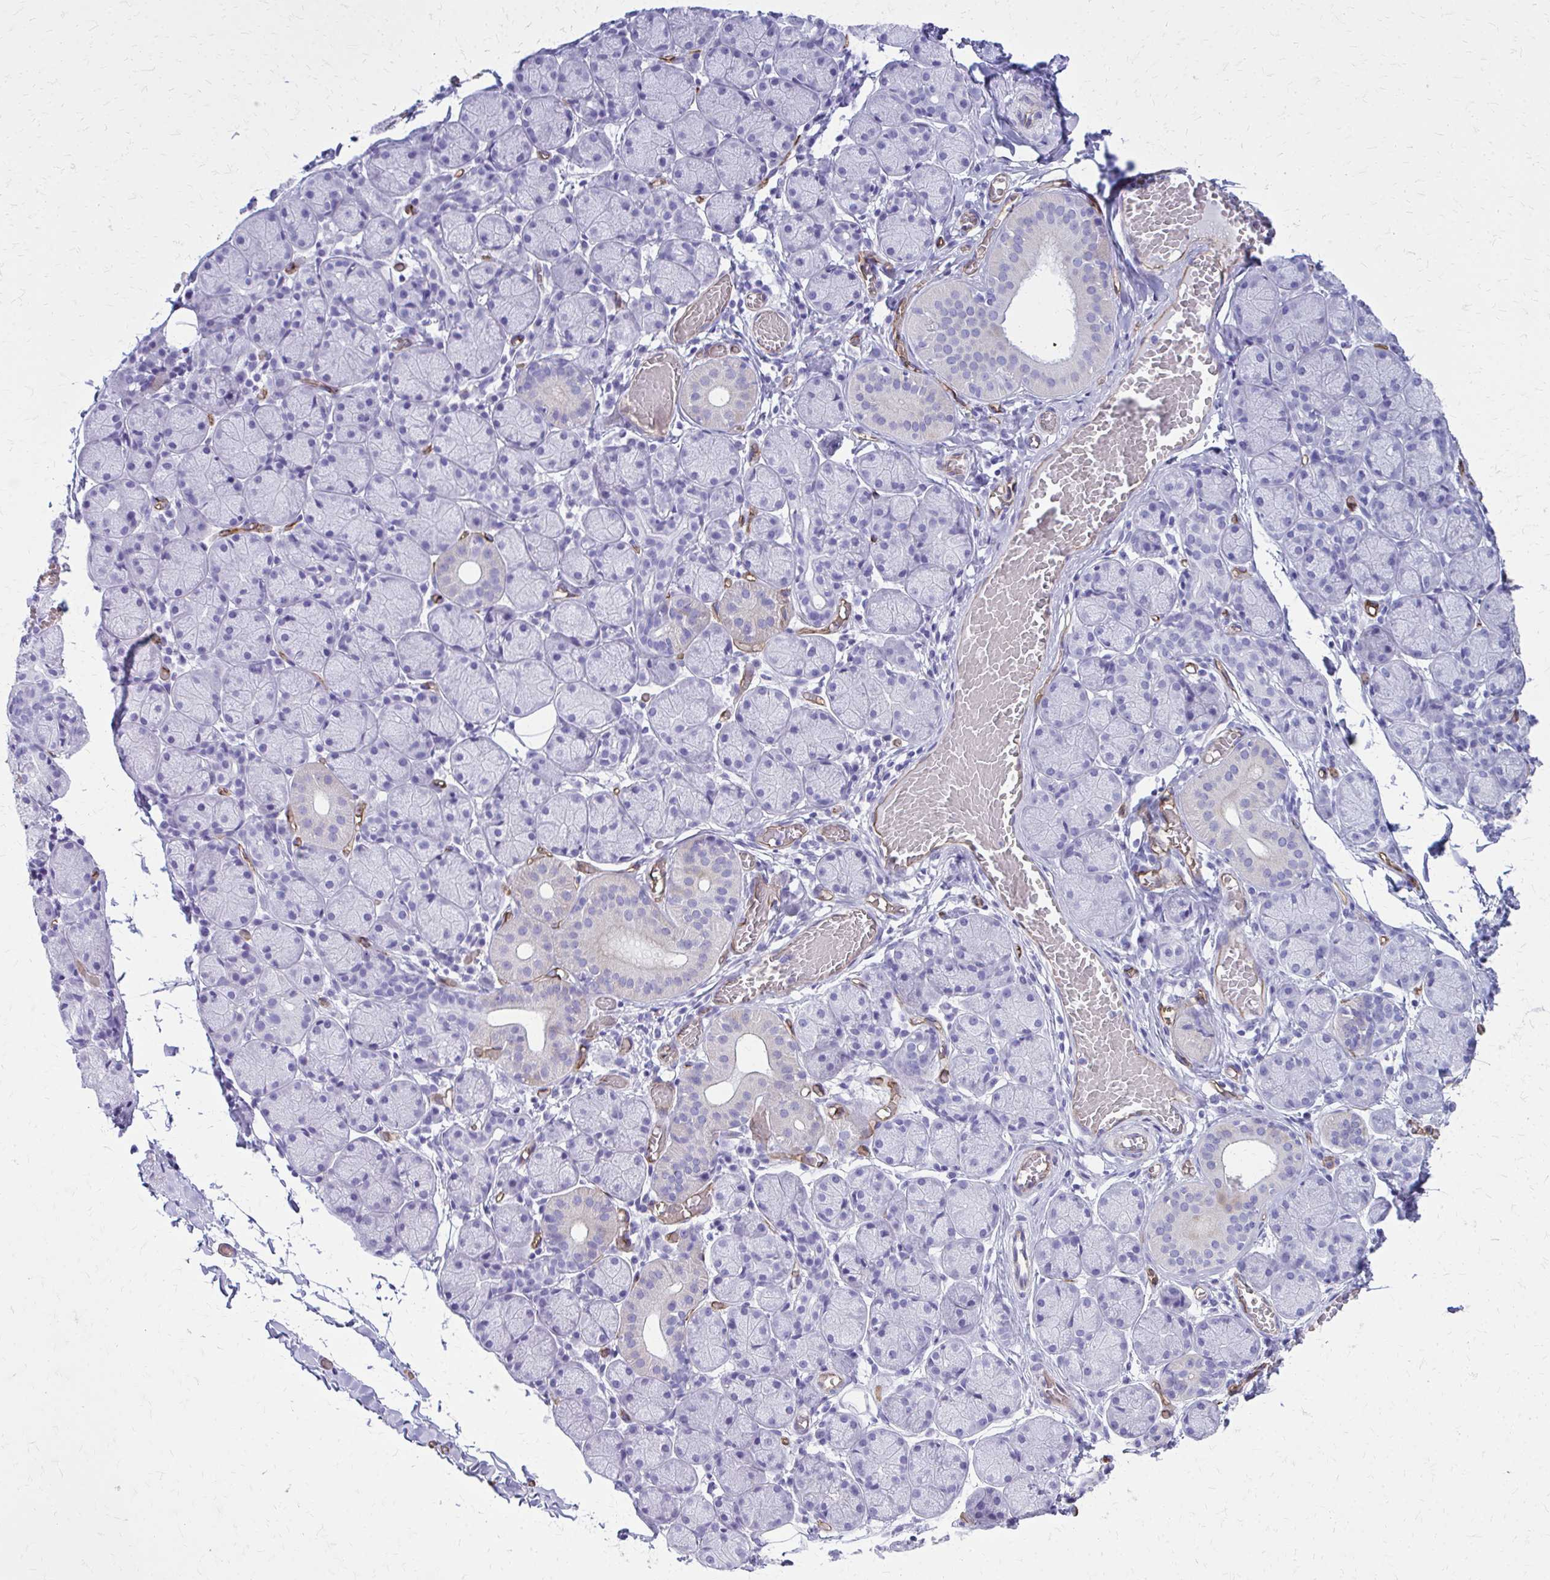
{"staining": {"intensity": "negative", "quantity": "none", "location": "none"}, "tissue": "salivary gland", "cell_type": "Glandular cells", "image_type": "normal", "snomed": [{"axis": "morphology", "description": "Normal tissue, NOS"}, {"axis": "topography", "description": "Salivary gland"}], "caption": "Immunohistochemistry (IHC) of benign human salivary gland shows no positivity in glandular cells.", "gene": "TPSG1", "patient": {"sex": "female", "age": 24}}